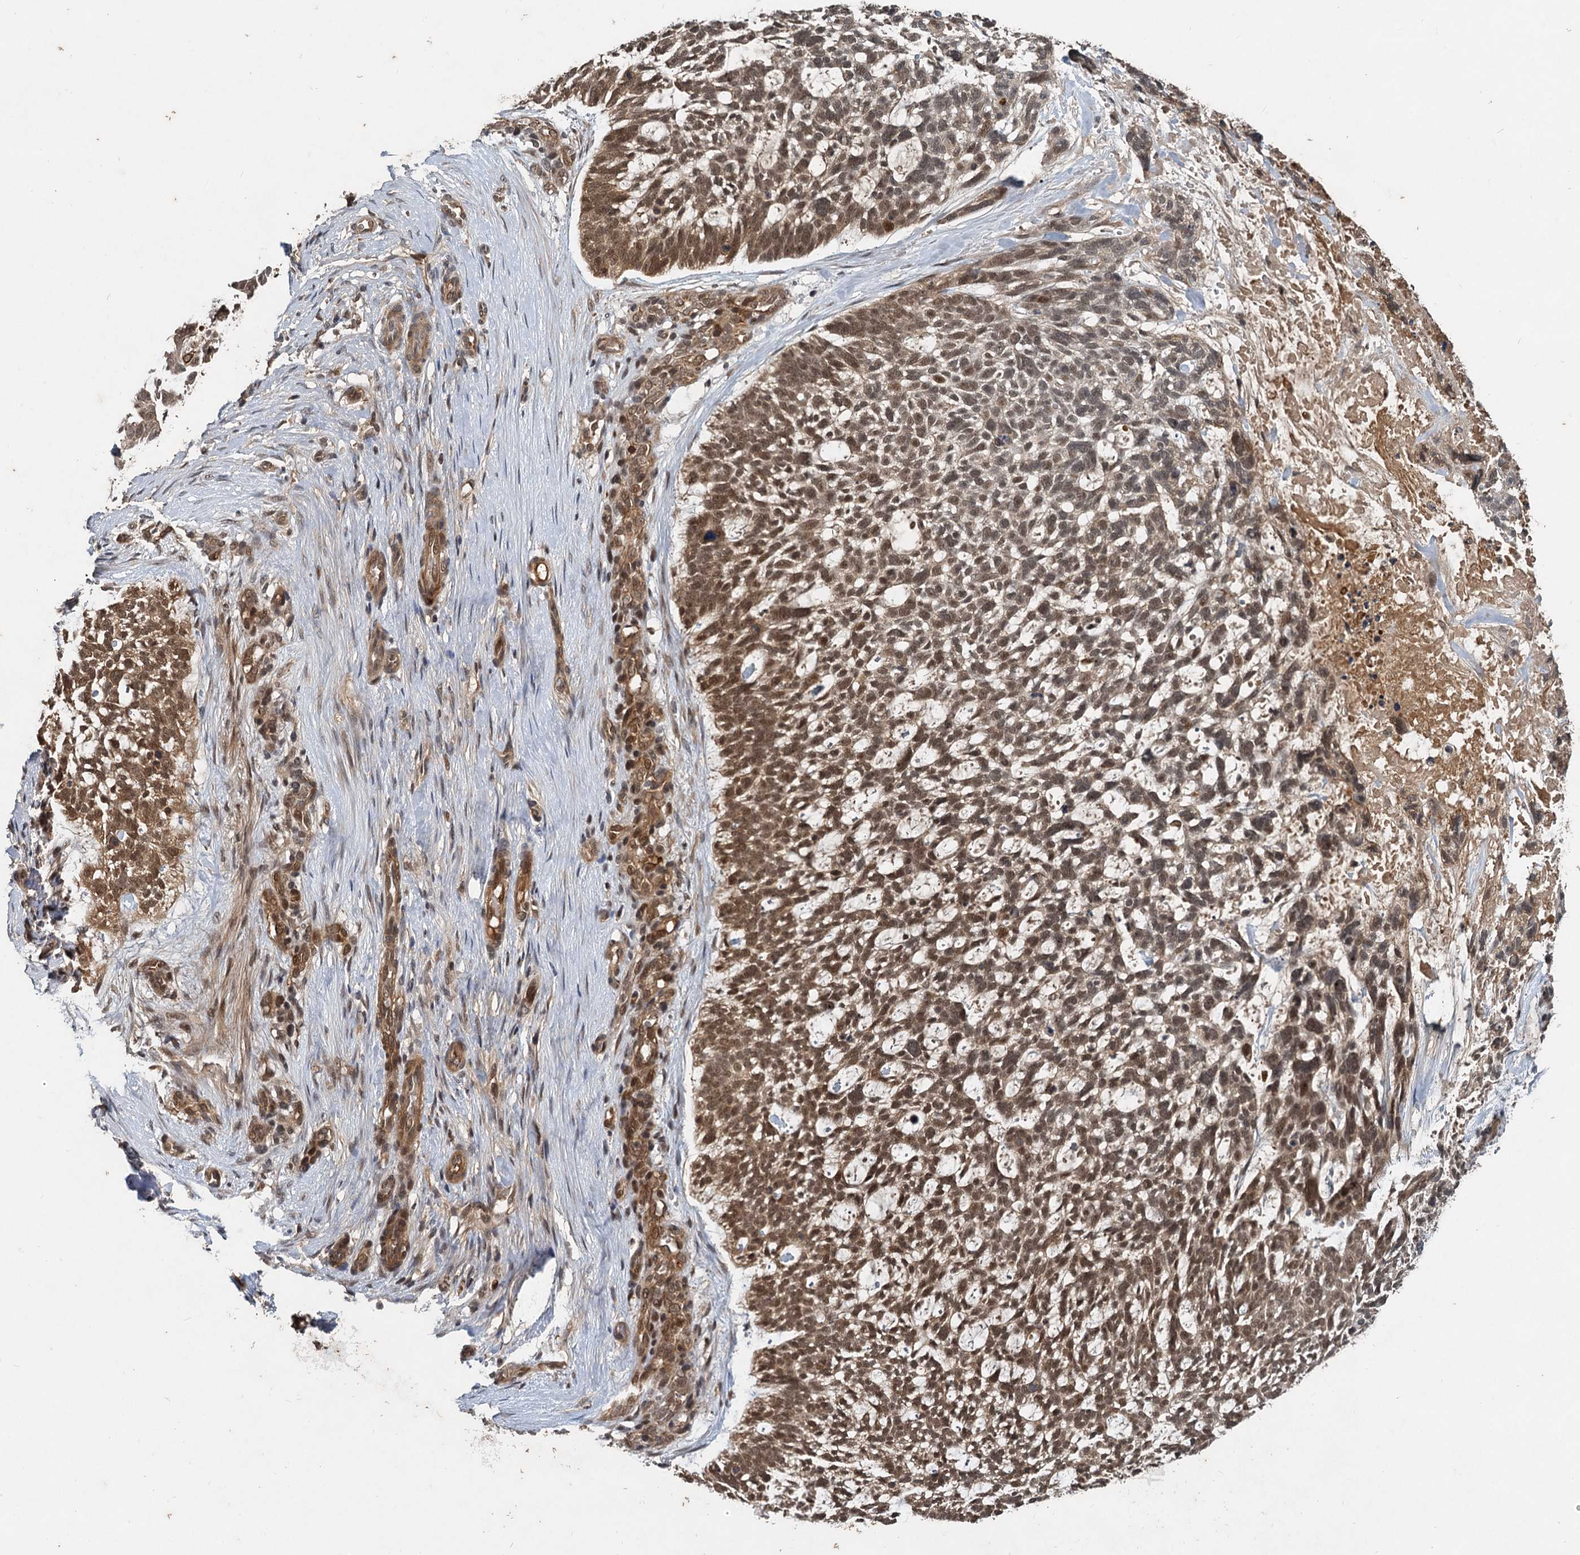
{"staining": {"intensity": "moderate", "quantity": ">75%", "location": "nuclear"}, "tissue": "skin cancer", "cell_type": "Tumor cells", "image_type": "cancer", "snomed": [{"axis": "morphology", "description": "Basal cell carcinoma"}, {"axis": "topography", "description": "Skin"}], "caption": "Skin cancer (basal cell carcinoma) was stained to show a protein in brown. There is medium levels of moderate nuclear staining in about >75% of tumor cells. (brown staining indicates protein expression, while blue staining denotes nuclei).", "gene": "RITA1", "patient": {"sex": "male", "age": 88}}